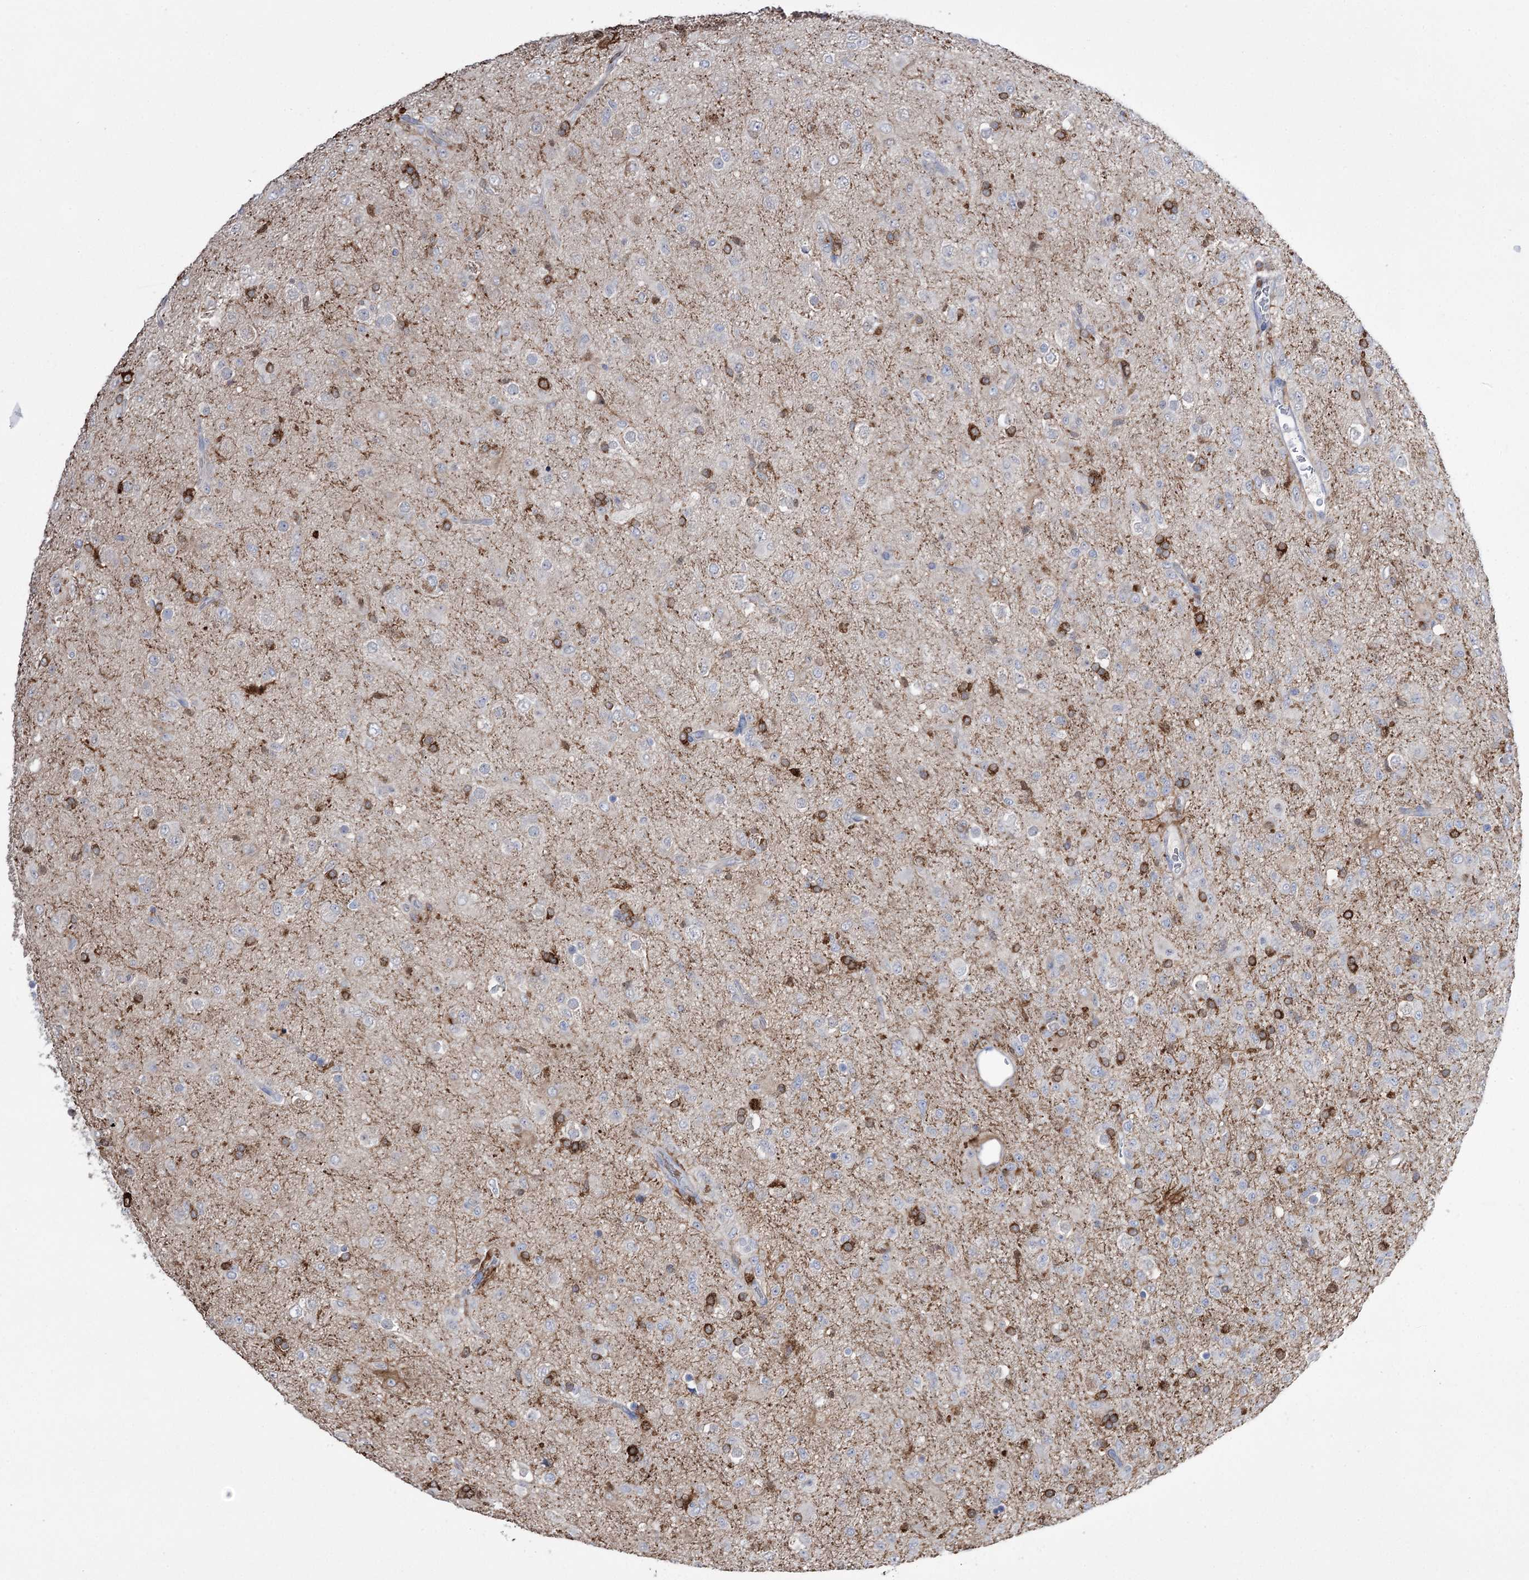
{"staining": {"intensity": "moderate", "quantity": "<25%", "location": "cytoplasmic/membranous"}, "tissue": "glioma", "cell_type": "Tumor cells", "image_type": "cancer", "snomed": [{"axis": "morphology", "description": "Glioma, malignant, Low grade"}, {"axis": "topography", "description": "Brain"}], "caption": "Immunohistochemical staining of human glioma shows moderate cytoplasmic/membranous protein expression in approximately <25% of tumor cells.", "gene": "ZNF622", "patient": {"sex": "male", "age": 65}}